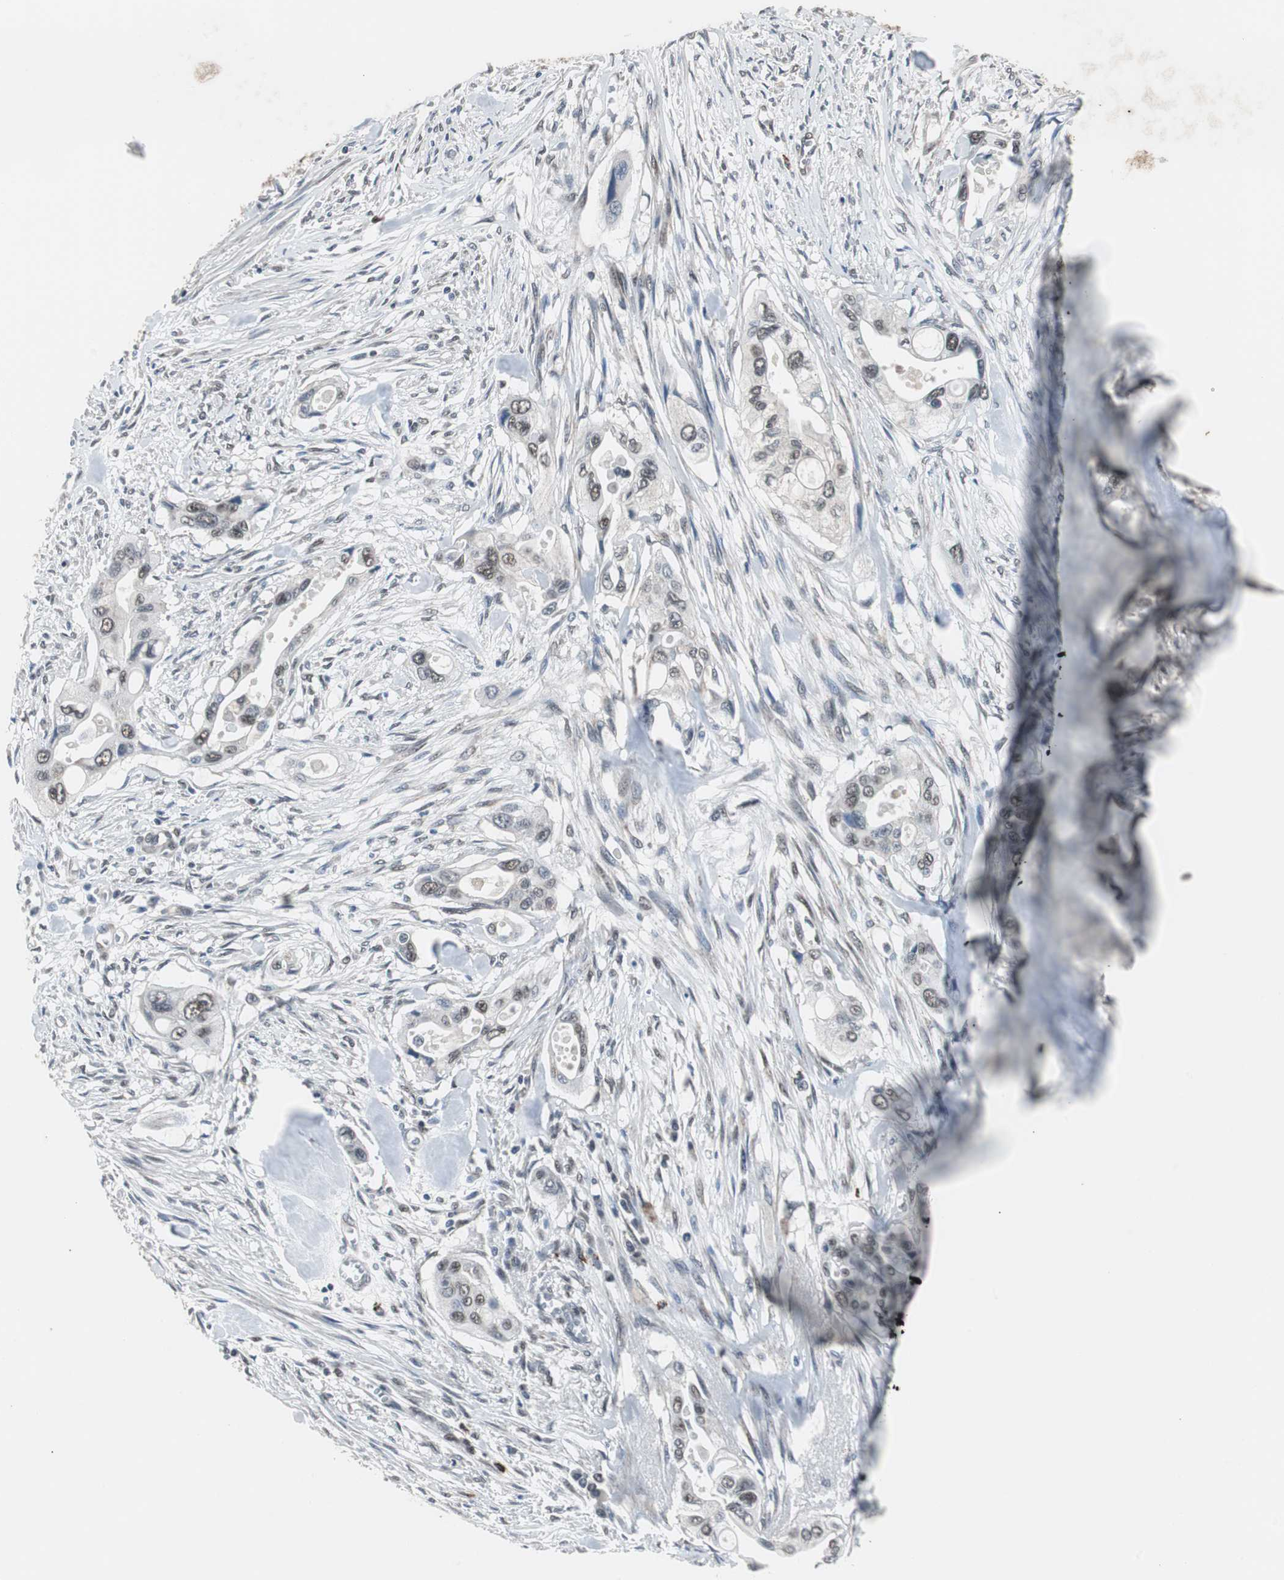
{"staining": {"intensity": "moderate", "quantity": ">75%", "location": "nuclear"}, "tissue": "pancreatic cancer", "cell_type": "Tumor cells", "image_type": "cancer", "snomed": [{"axis": "morphology", "description": "Adenocarcinoma, NOS"}, {"axis": "topography", "description": "Pancreas"}], "caption": "Pancreatic cancer (adenocarcinoma) tissue demonstrates moderate nuclear expression in about >75% of tumor cells, visualized by immunohistochemistry. The protein of interest is stained brown, and the nuclei are stained in blue (DAB IHC with brightfield microscopy, high magnification).", "gene": "ZHX2", "patient": {"sex": "male", "age": 77}}